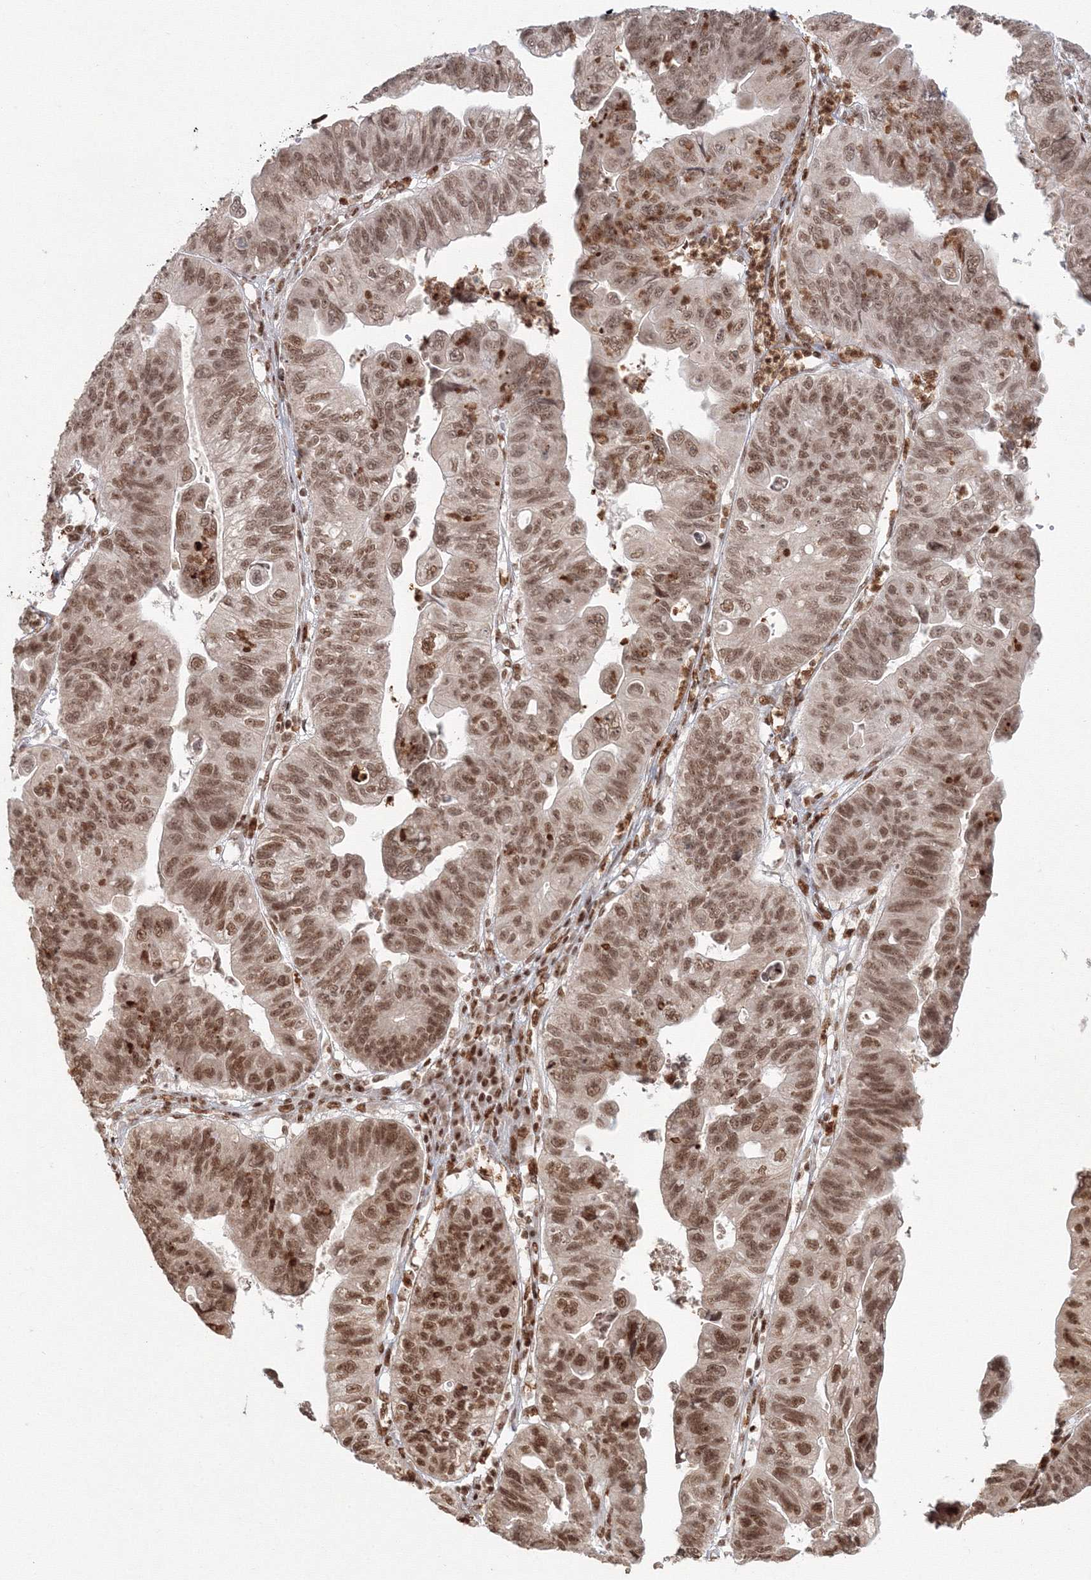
{"staining": {"intensity": "moderate", "quantity": ">75%", "location": "nuclear"}, "tissue": "stomach cancer", "cell_type": "Tumor cells", "image_type": "cancer", "snomed": [{"axis": "morphology", "description": "Adenocarcinoma, NOS"}, {"axis": "topography", "description": "Stomach"}], "caption": "Immunohistochemistry image of neoplastic tissue: stomach cancer (adenocarcinoma) stained using IHC shows medium levels of moderate protein expression localized specifically in the nuclear of tumor cells, appearing as a nuclear brown color.", "gene": "KIF20A", "patient": {"sex": "male", "age": 59}}